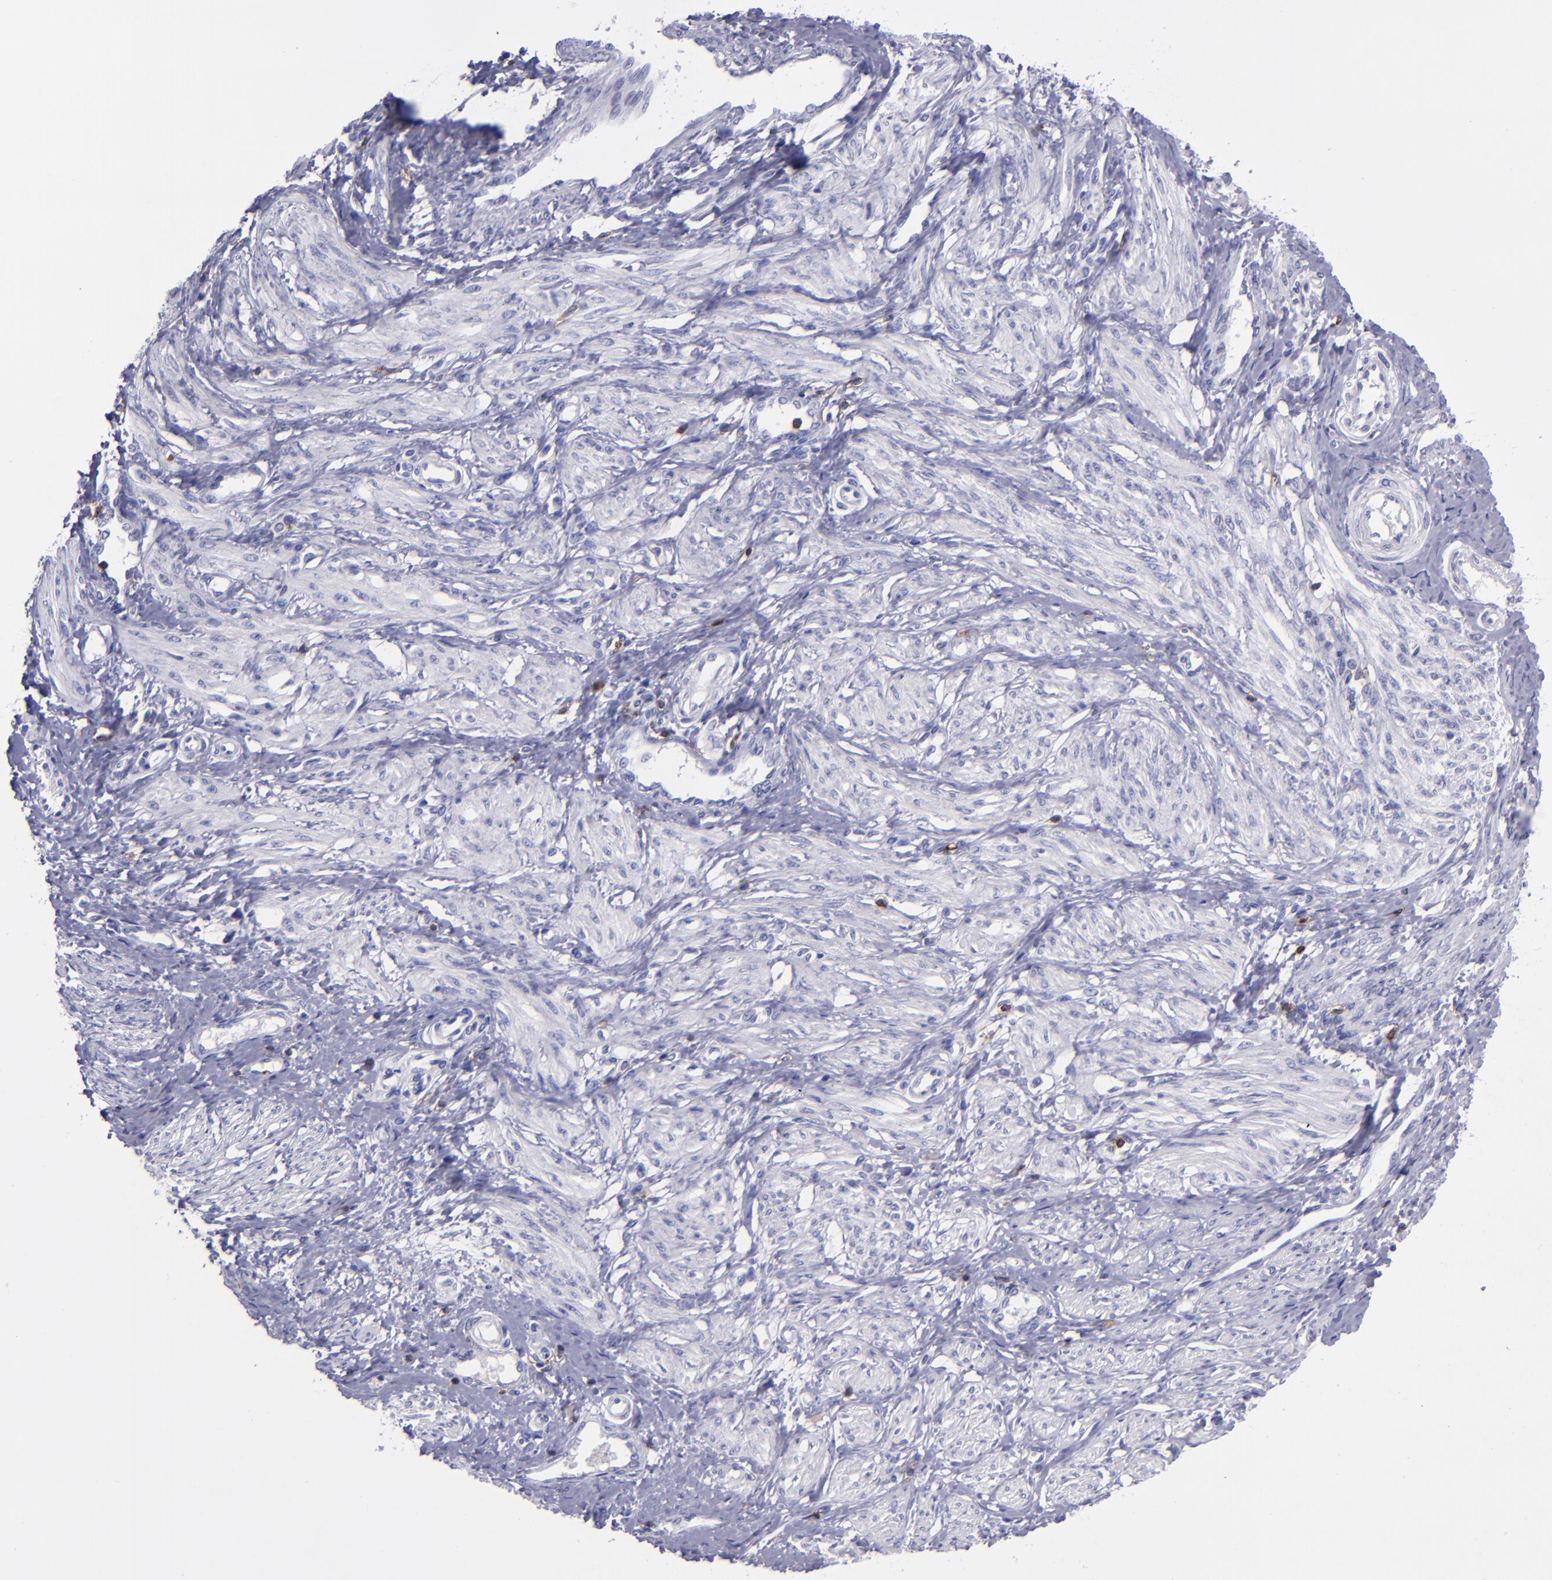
{"staining": {"intensity": "negative", "quantity": "none", "location": "none"}, "tissue": "smooth muscle", "cell_type": "Smooth muscle cells", "image_type": "normal", "snomed": [{"axis": "morphology", "description": "Normal tissue, NOS"}, {"axis": "topography", "description": "Smooth muscle"}, {"axis": "topography", "description": "Uterus"}], "caption": "IHC of benign human smooth muscle shows no positivity in smooth muscle cells. (DAB (3,3'-diaminobenzidine) immunohistochemistry with hematoxylin counter stain).", "gene": "ICAM3", "patient": {"sex": "female", "age": 39}}